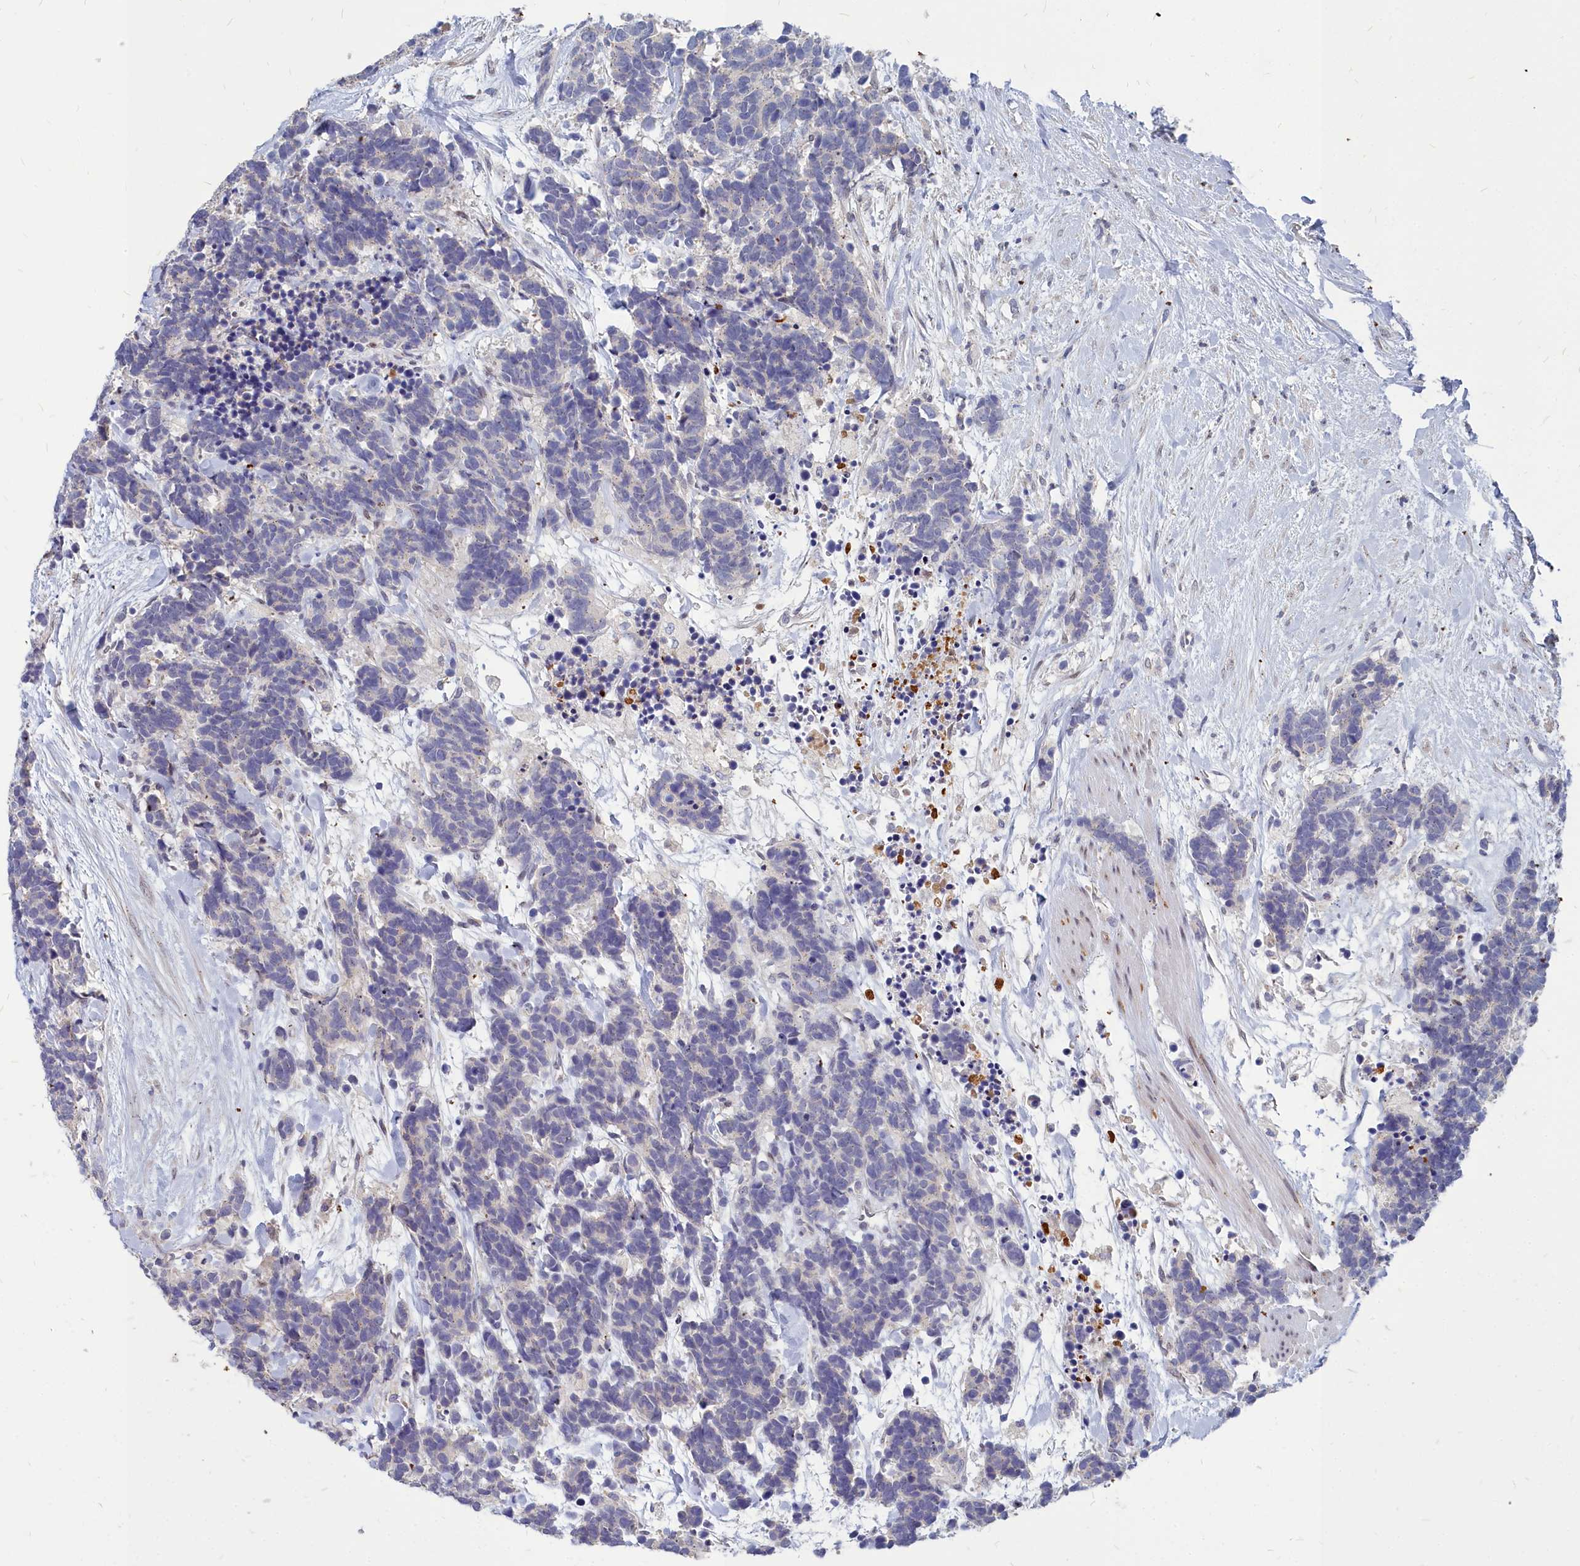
{"staining": {"intensity": "negative", "quantity": "none", "location": "none"}, "tissue": "carcinoid", "cell_type": "Tumor cells", "image_type": "cancer", "snomed": [{"axis": "morphology", "description": "Carcinoma, NOS"}, {"axis": "morphology", "description": "Carcinoid, malignant, NOS"}, {"axis": "topography", "description": "Prostate"}], "caption": "A histopathology image of carcinoma stained for a protein displays no brown staining in tumor cells. Brightfield microscopy of IHC stained with DAB (3,3'-diaminobenzidine) (brown) and hematoxylin (blue), captured at high magnification.", "gene": "NOXA1", "patient": {"sex": "male", "age": 57}}